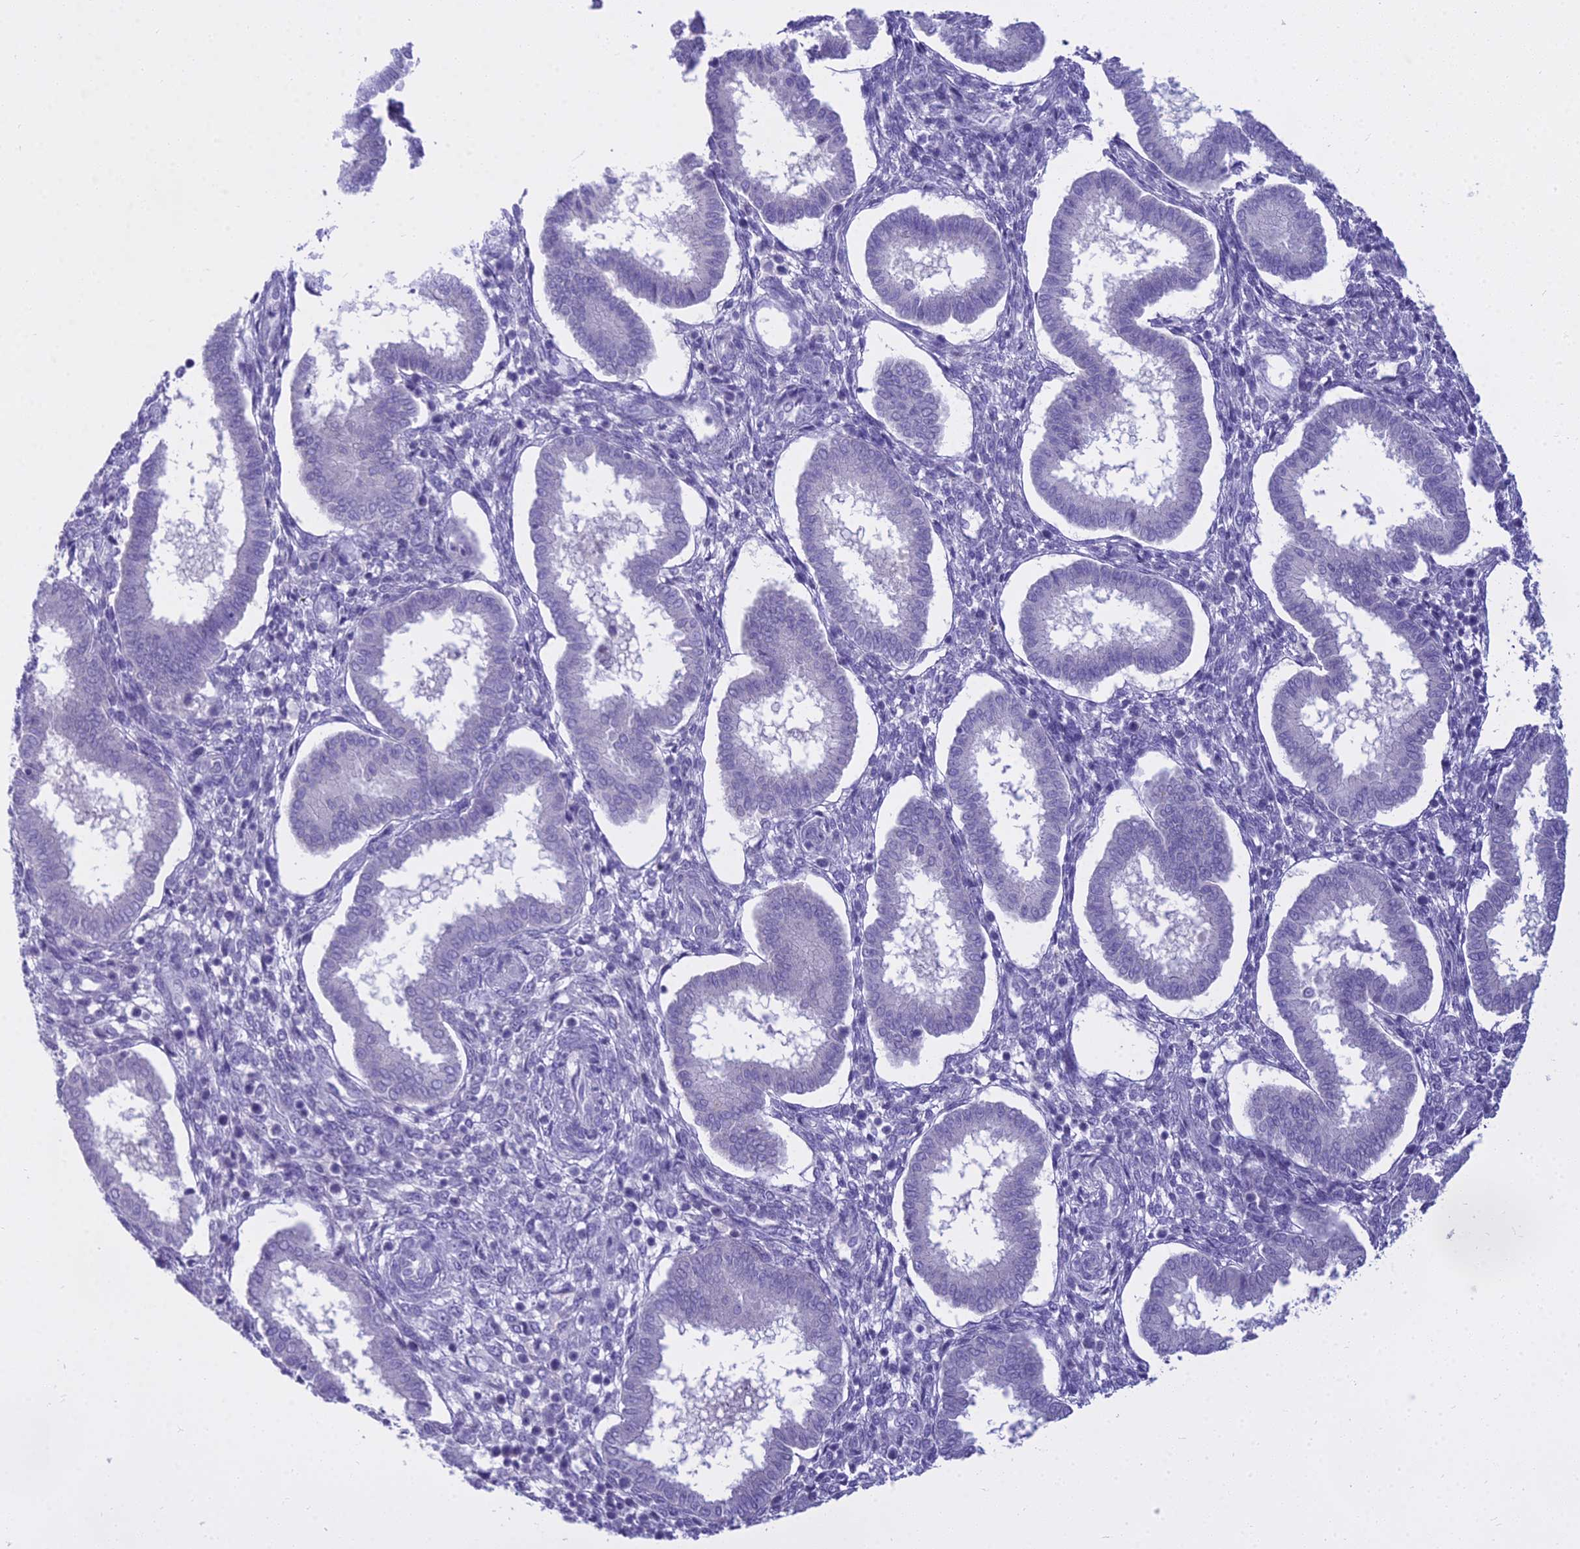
{"staining": {"intensity": "negative", "quantity": "none", "location": "none"}, "tissue": "endometrium", "cell_type": "Cells in endometrial stroma", "image_type": "normal", "snomed": [{"axis": "morphology", "description": "Normal tissue, NOS"}, {"axis": "topography", "description": "Endometrium"}], "caption": "This photomicrograph is of benign endometrium stained with IHC to label a protein in brown with the nuclei are counter-stained blue. There is no expression in cells in endometrial stroma.", "gene": "OSTN", "patient": {"sex": "female", "age": 24}}